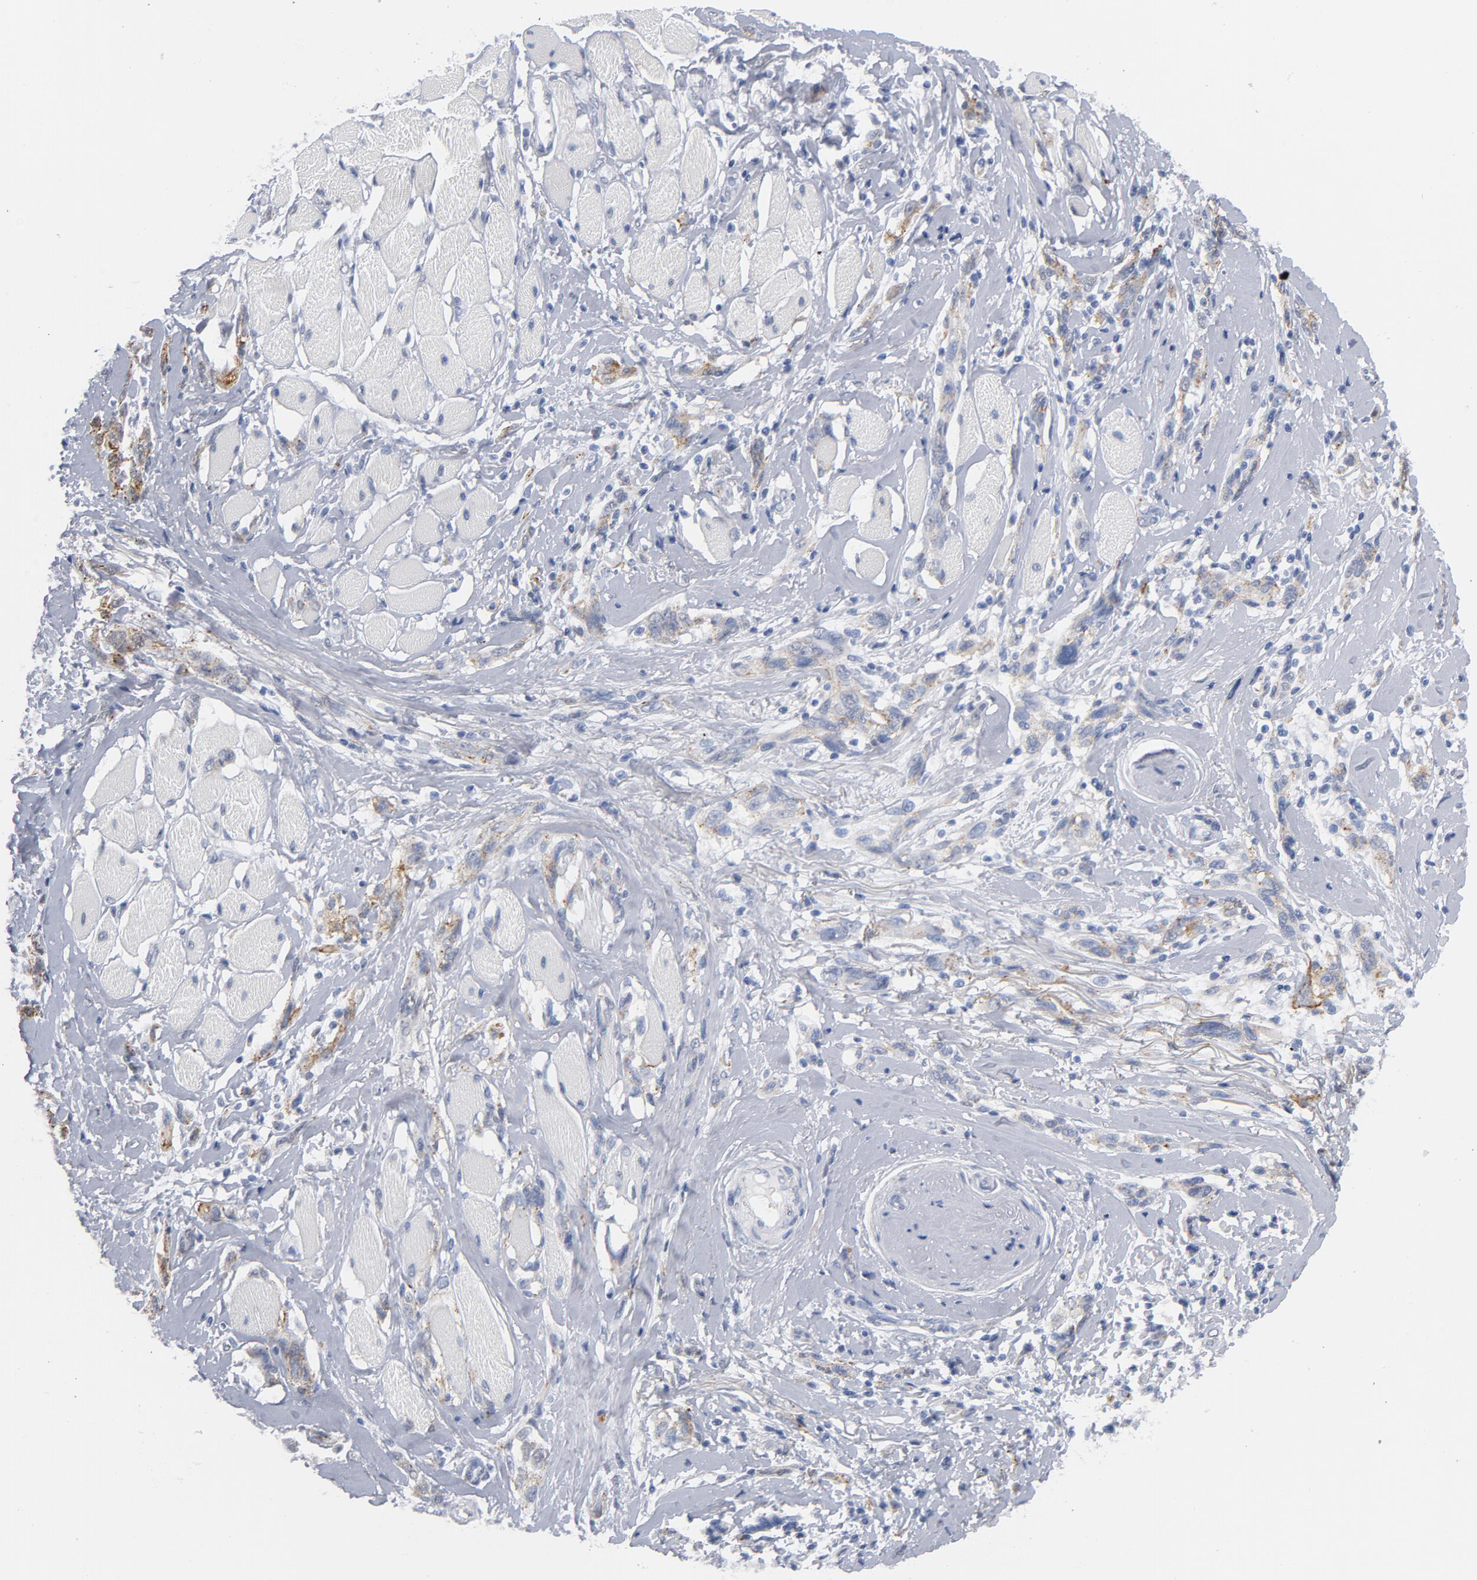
{"staining": {"intensity": "weak", "quantity": "<25%", "location": "cytoplasmic/membranous"}, "tissue": "melanoma", "cell_type": "Tumor cells", "image_type": "cancer", "snomed": [{"axis": "morphology", "description": "Malignant melanoma, NOS"}, {"axis": "topography", "description": "Skin"}], "caption": "IHC micrograph of malignant melanoma stained for a protein (brown), which shows no staining in tumor cells.", "gene": "BAP1", "patient": {"sex": "male", "age": 91}}